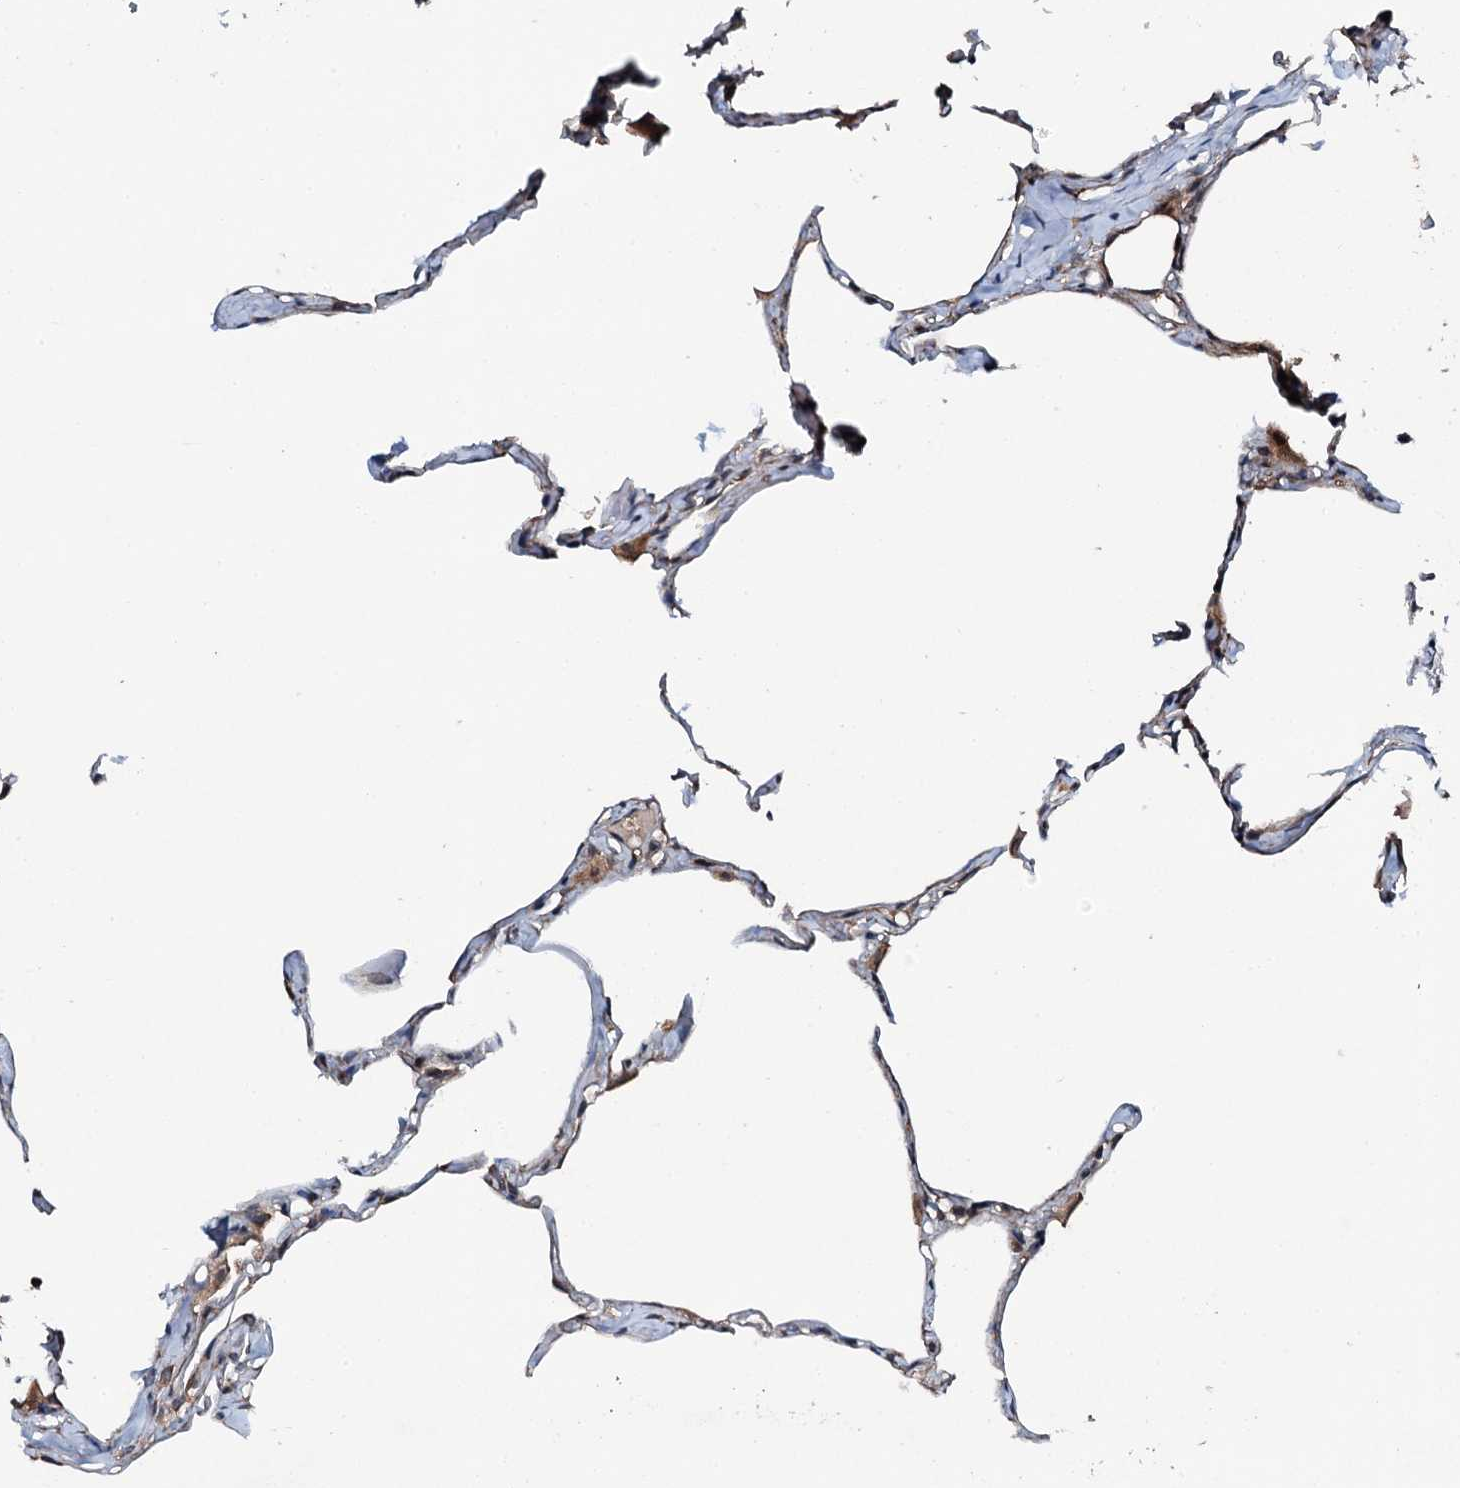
{"staining": {"intensity": "weak", "quantity": "<25%", "location": "cytoplasmic/membranous"}, "tissue": "lung", "cell_type": "Alveolar cells", "image_type": "normal", "snomed": [{"axis": "morphology", "description": "Normal tissue, NOS"}, {"axis": "topography", "description": "Lung"}], "caption": "Histopathology image shows no protein positivity in alveolar cells of normal lung.", "gene": "FLYWCH1", "patient": {"sex": "male", "age": 65}}